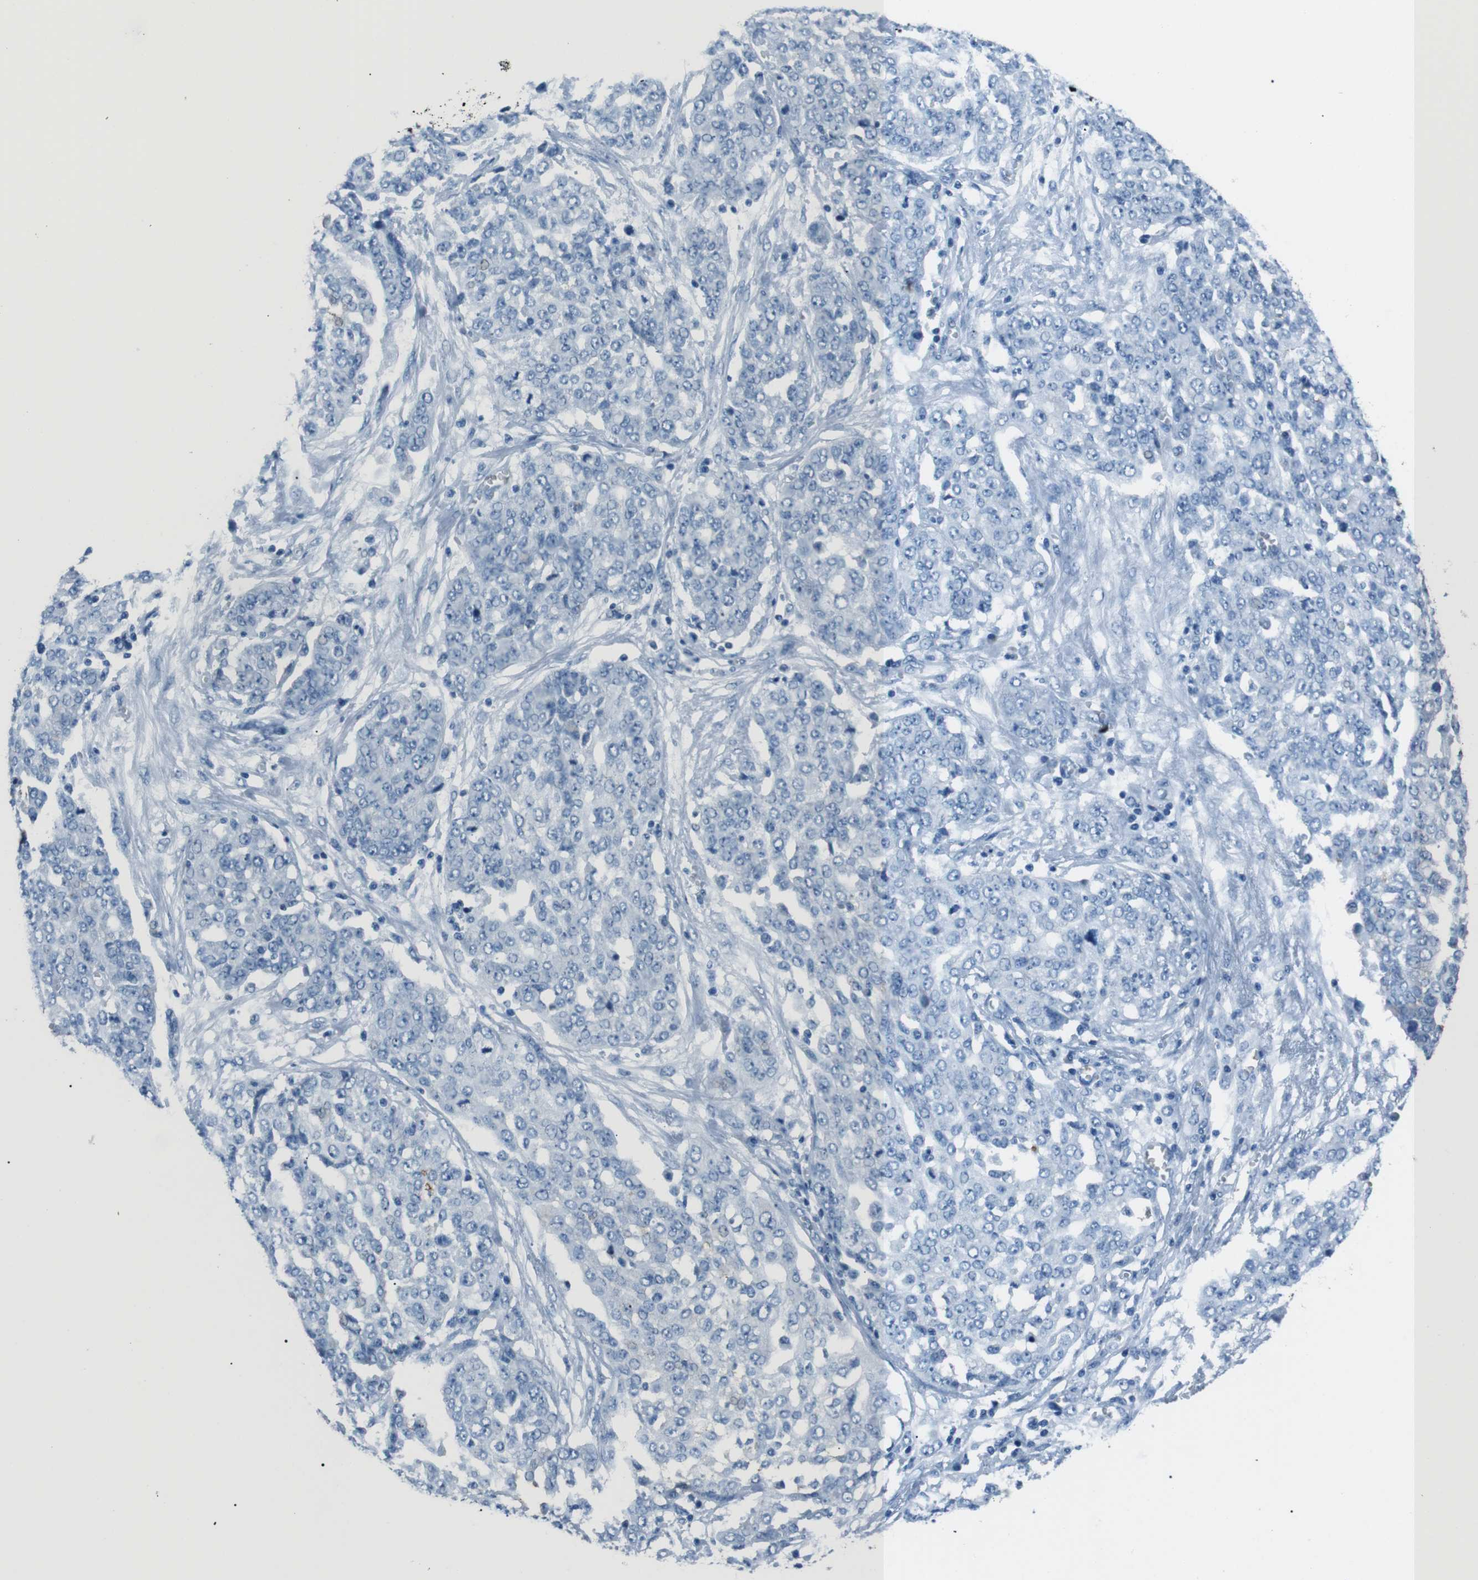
{"staining": {"intensity": "negative", "quantity": "none", "location": "none"}, "tissue": "ovarian cancer", "cell_type": "Tumor cells", "image_type": "cancer", "snomed": [{"axis": "morphology", "description": "Cystadenocarcinoma, serous, NOS"}, {"axis": "topography", "description": "Soft tissue"}, {"axis": "topography", "description": "Ovary"}], "caption": "Tumor cells are negative for protein expression in human ovarian cancer (serous cystadenocarcinoma).", "gene": "ST6GAL1", "patient": {"sex": "female", "age": 57}}